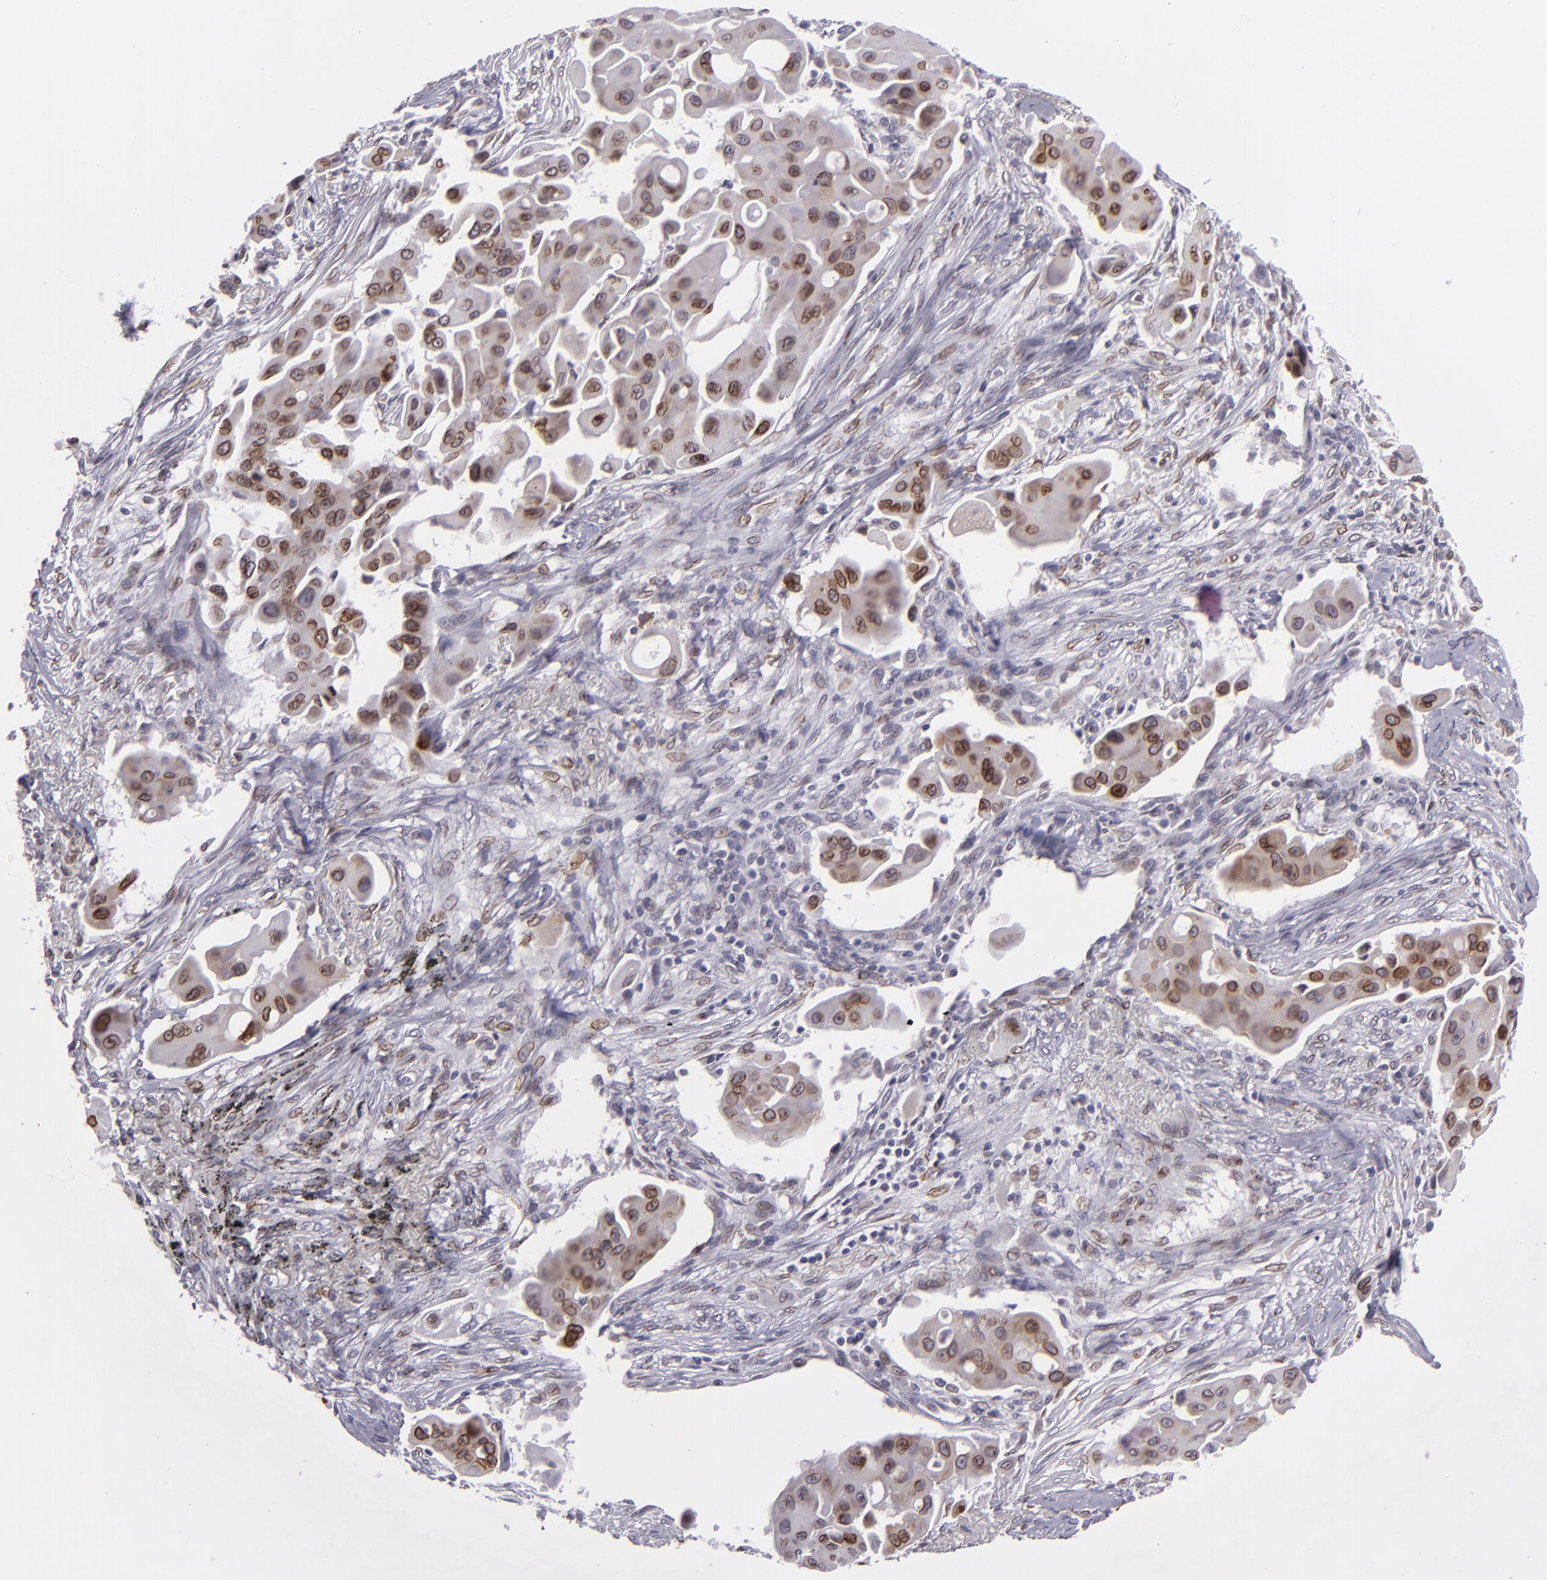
{"staining": {"intensity": "moderate", "quantity": ">75%", "location": "nuclear"}, "tissue": "lung cancer", "cell_type": "Tumor cells", "image_type": "cancer", "snomed": [{"axis": "morphology", "description": "Adenocarcinoma, NOS"}, {"axis": "topography", "description": "Lung"}], "caption": "Protein staining demonstrates moderate nuclear positivity in approximately >75% of tumor cells in adenocarcinoma (lung).", "gene": "EMD", "patient": {"sex": "male", "age": 68}}